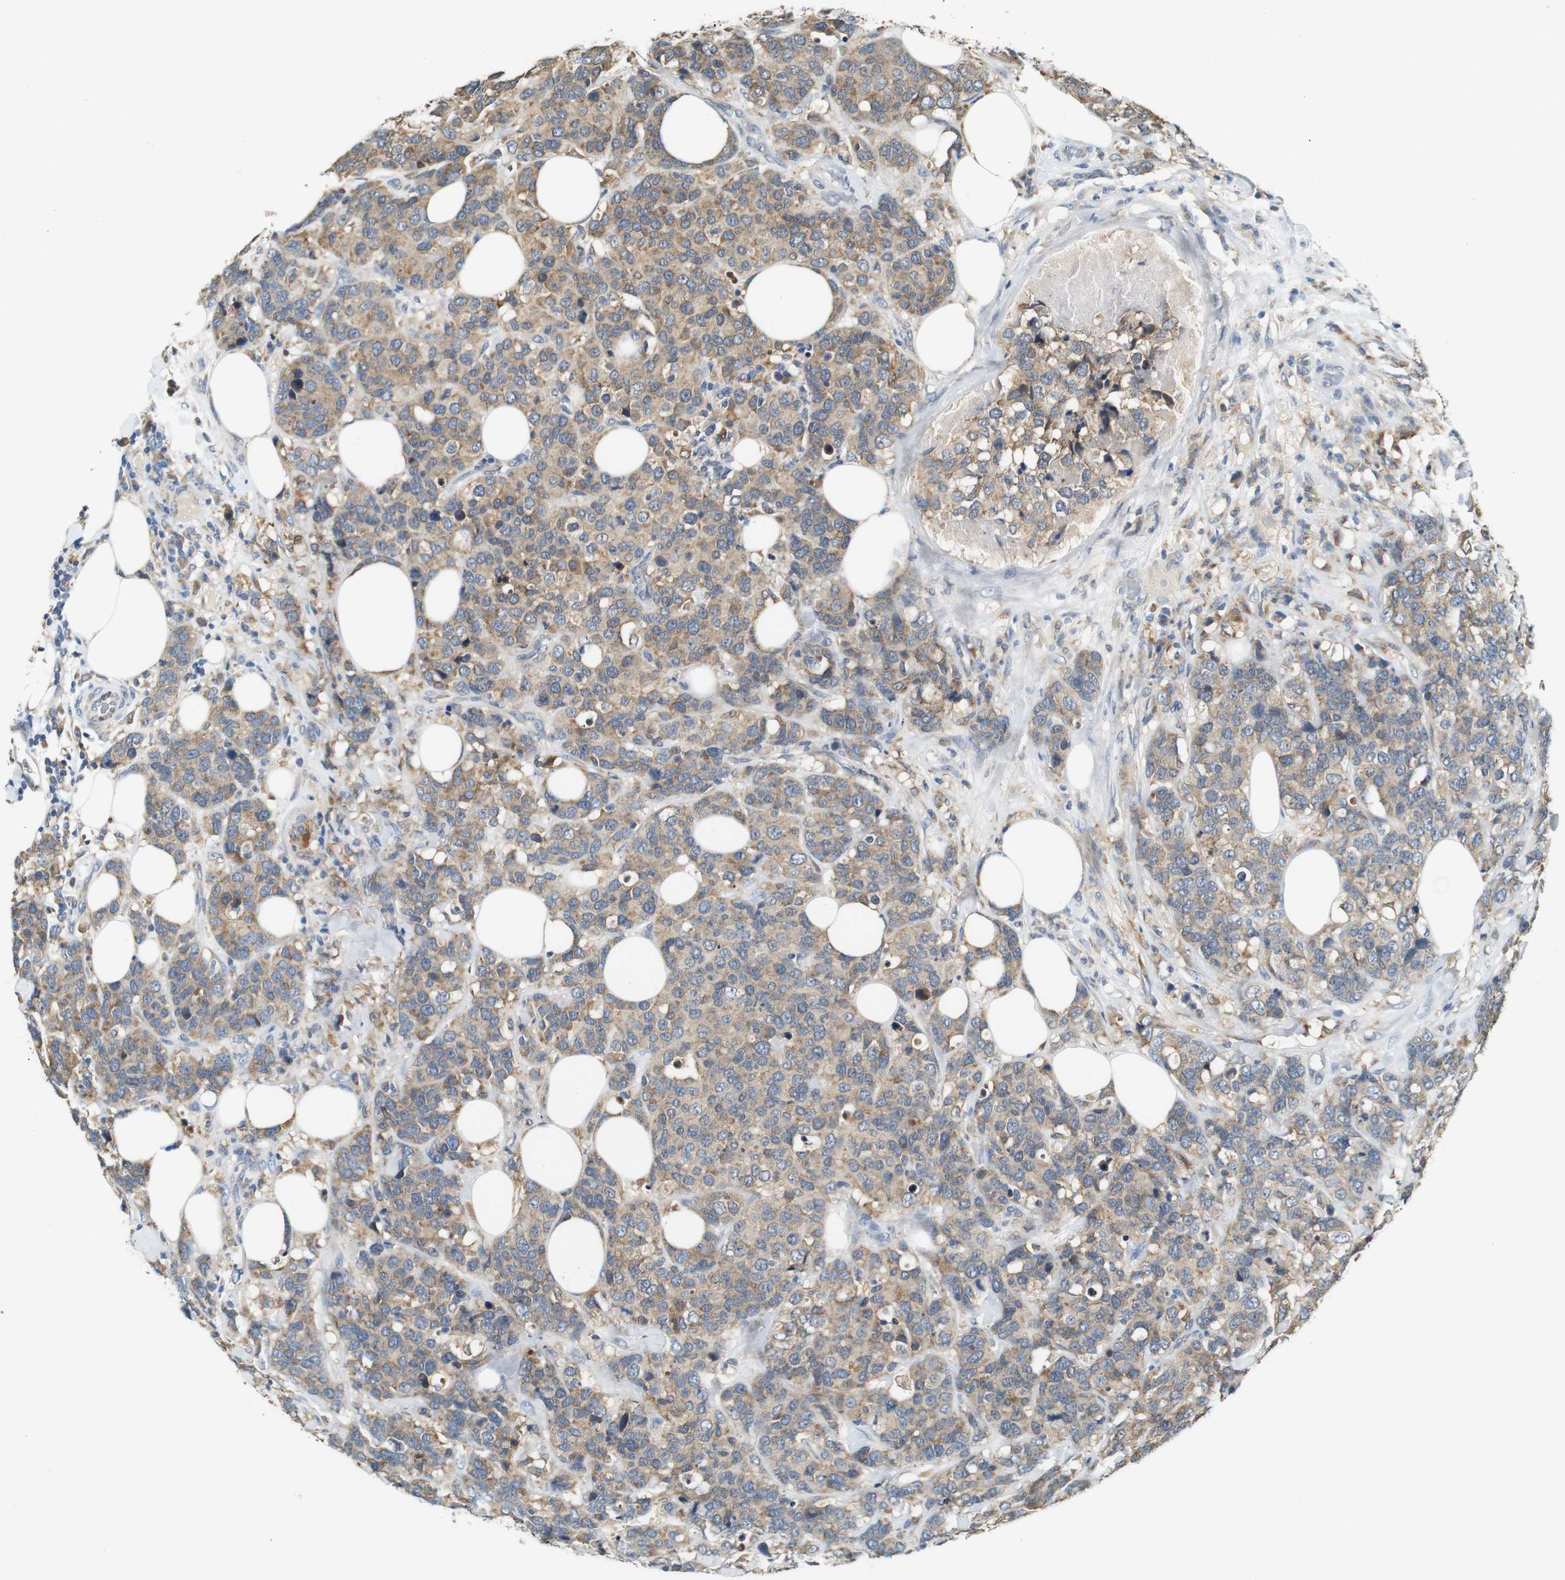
{"staining": {"intensity": "weak", "quantity": ">75%", "location": "cytoplasmic/membranous"}, "tissue": "breast cancer", "cell_type": "Tumor cells", "image_type": "cancer", "snomed": [{"axis": "morphology", "description": "Lobular carcinoma"}, {"axis": "topography", "description": "Breast"}], "caption": "Breast lobular carcinoma was stained to show a protein in brown. There is low levels of weak cytoplasmic/membranous staining in approximately >75% of tumor cells.", "gene": "NEBL", "patient": {"sex": "female", "age": 59}}